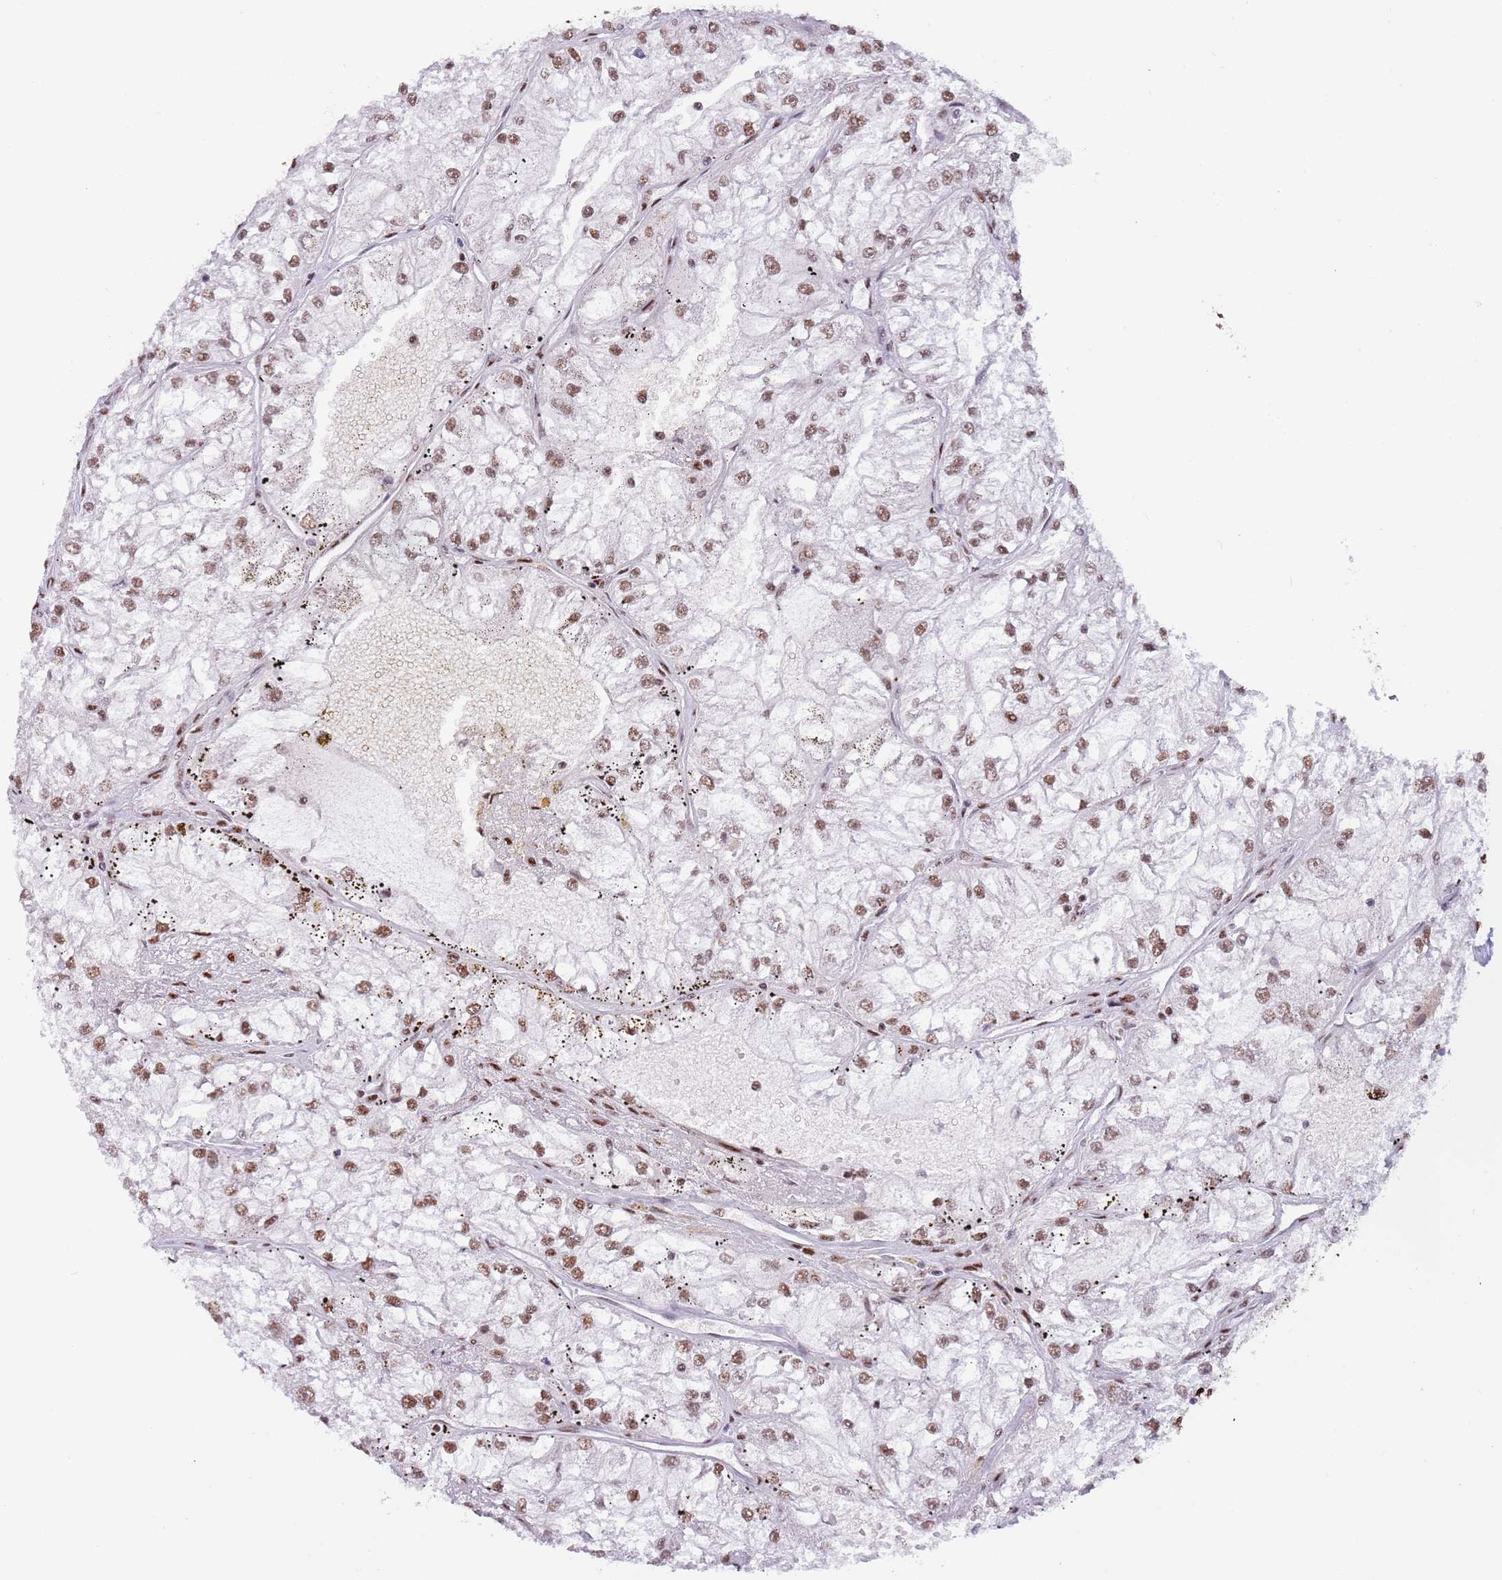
{"staining": {"intensity": "moderate", "quantity": ">75%", "location": "nuclear"}, "tissue": "renal cancer", "cell_type": "Tumor cells", "image_type": "cancer", "snomed": [{"axis": "morphology", "description": "Adenocarcinoma, NOS"}, {"axis": "topography", "description": "Kidney"}], "caption": "Human renal adenocarcinoma stained for a protein (brown) shows moderate nuclear positive staining in about >75% of tumor cells.", "gene": "SF3A2", "patient": {"sex": "female", "age": 72}}